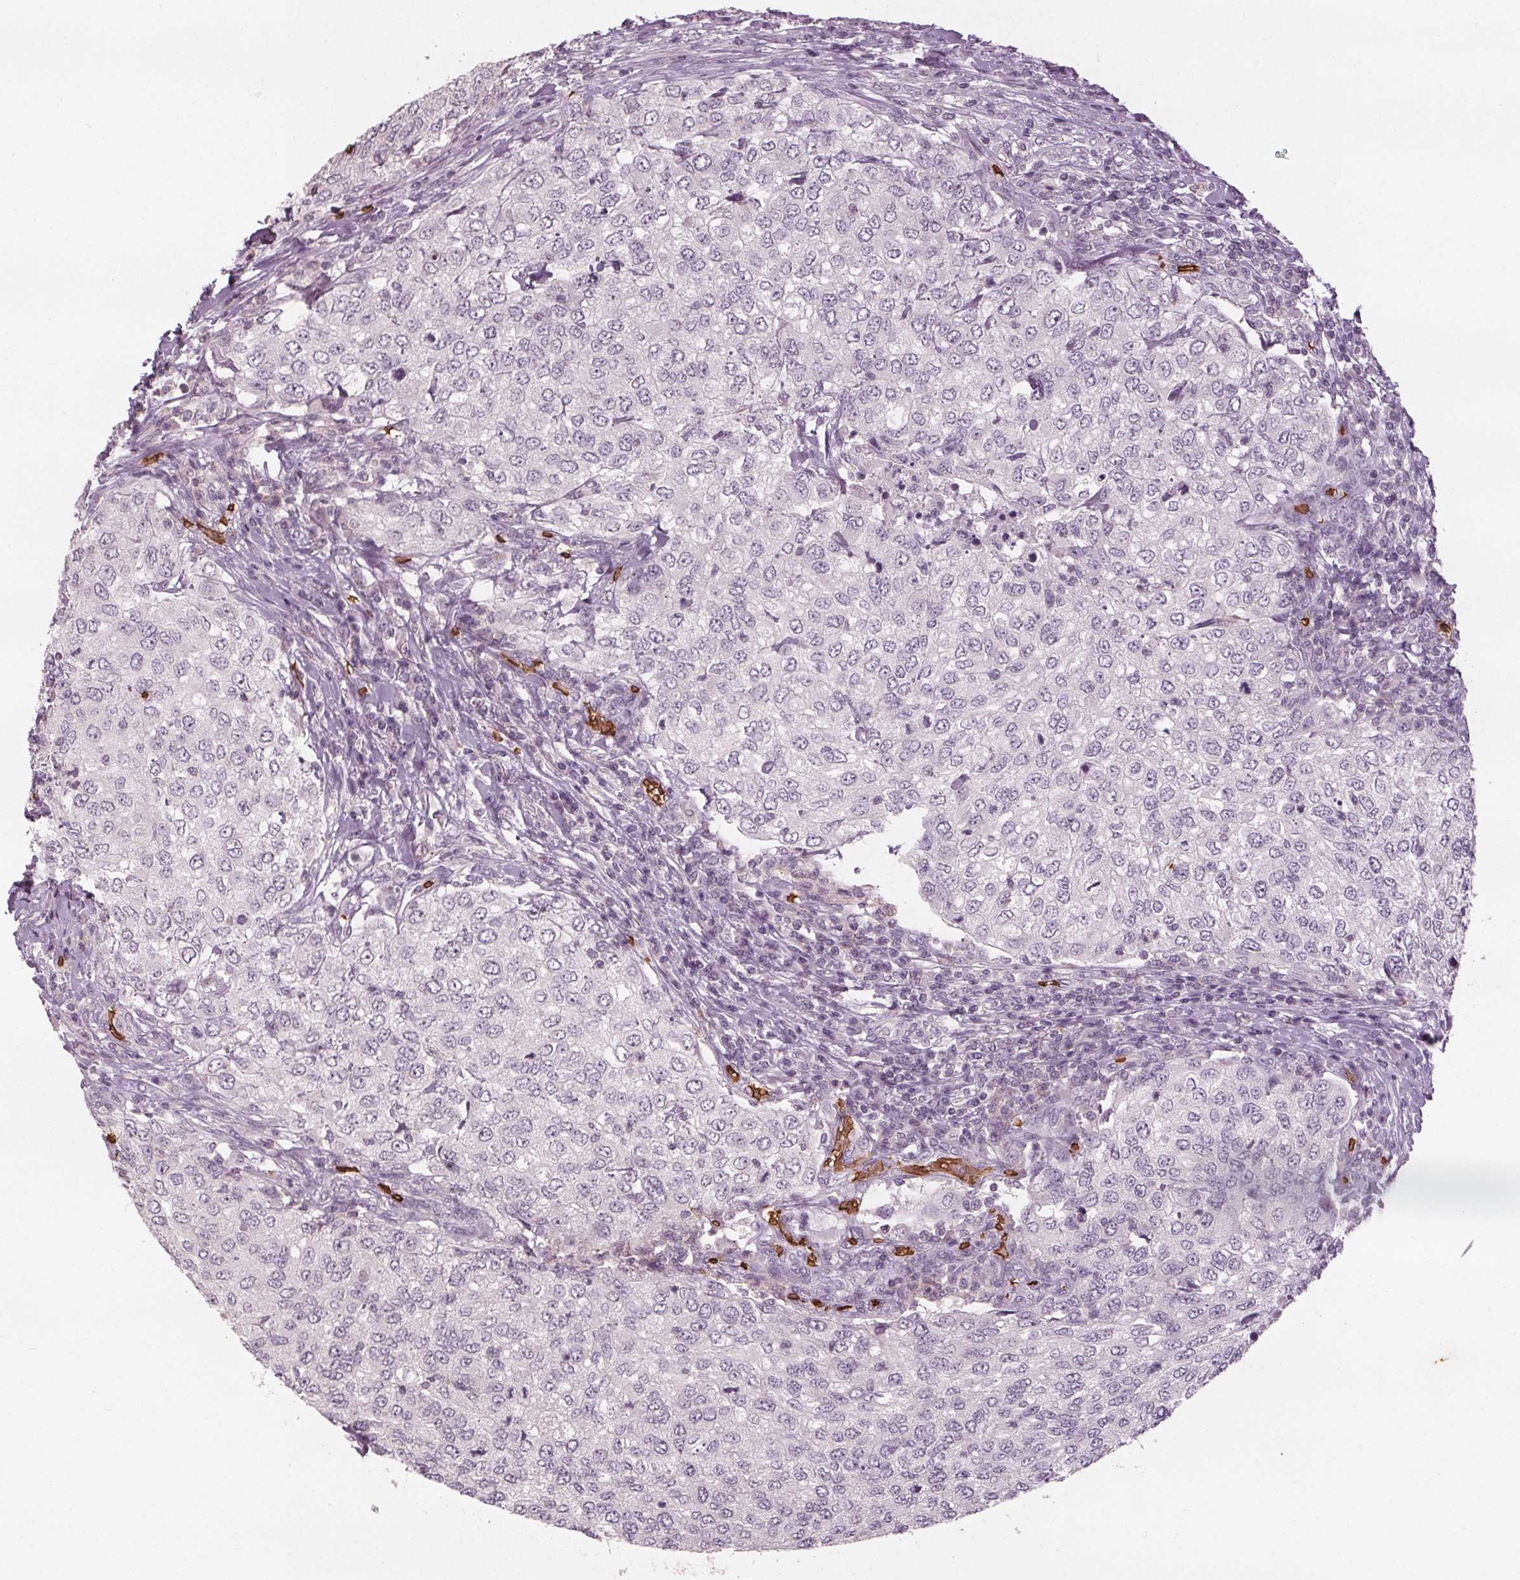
{"staining": {"intensity": "negative", "quantity": "none", "location": "none"}, "tissue": "urothelial cancer", "cell_type": "Tumor cells", "image_type": "cancer", "snomed": [{"axis": "morphology", "description": "Urothelial carcinoma, High grade"}, {"axis": "topography", "description": "Urinary bladder"}], "caption": "Urothelial cancer was stained to show a protein in brown. There is no significant positivity in tumor cells.", "gene": "SLC4A1", "patient": {"sex": "female", "age": 78}}